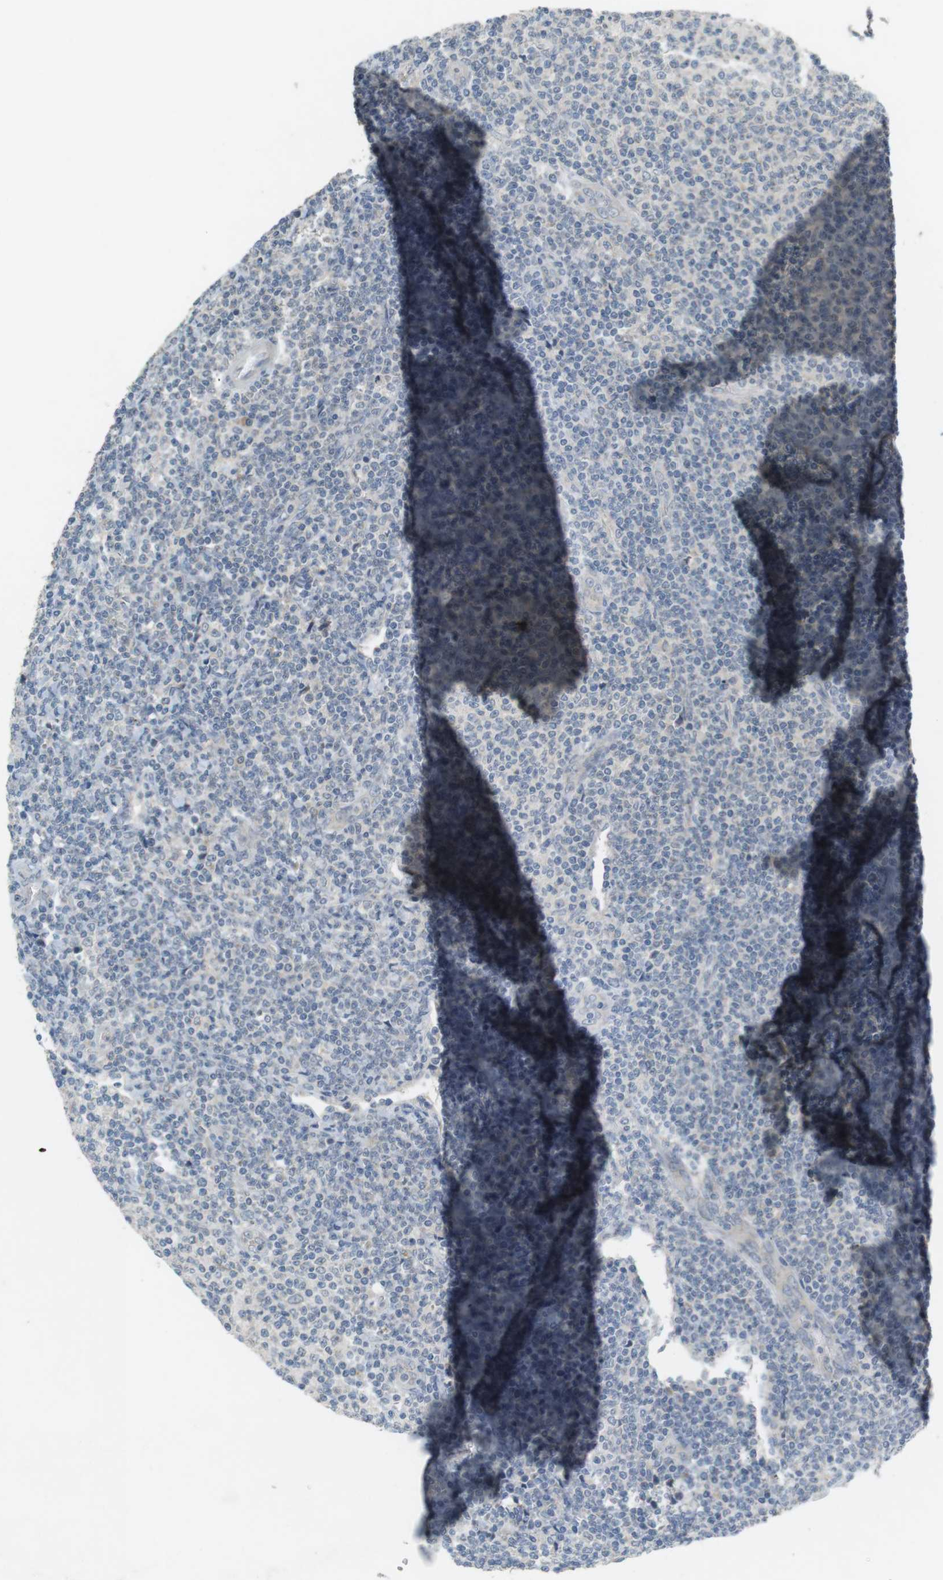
{"staining": {"intensity": "negative", "quantity": "none", "location": "none"}, "tissue": "lymphoma", "cell_type": "Tumor cells", "image_type": "cancer", "snomed": [{"axis": "morphology", "description": "Malignant lymphoma, non-Hodgkin's type, Low grade"}, {"axis": "topography", "description": "Lymph node"}], "caption": "Immunohistochemistry histopathology image of neoplastic tissue: human low-grade malignant lymphoma, non-Hodgkin's type stained with DAB (3,3'-diaminobenzidine) demonstrates no significant protein expression in tumor cells.", "gene": "MUC5B", "patient": {"sex": "male", "age": 66}}